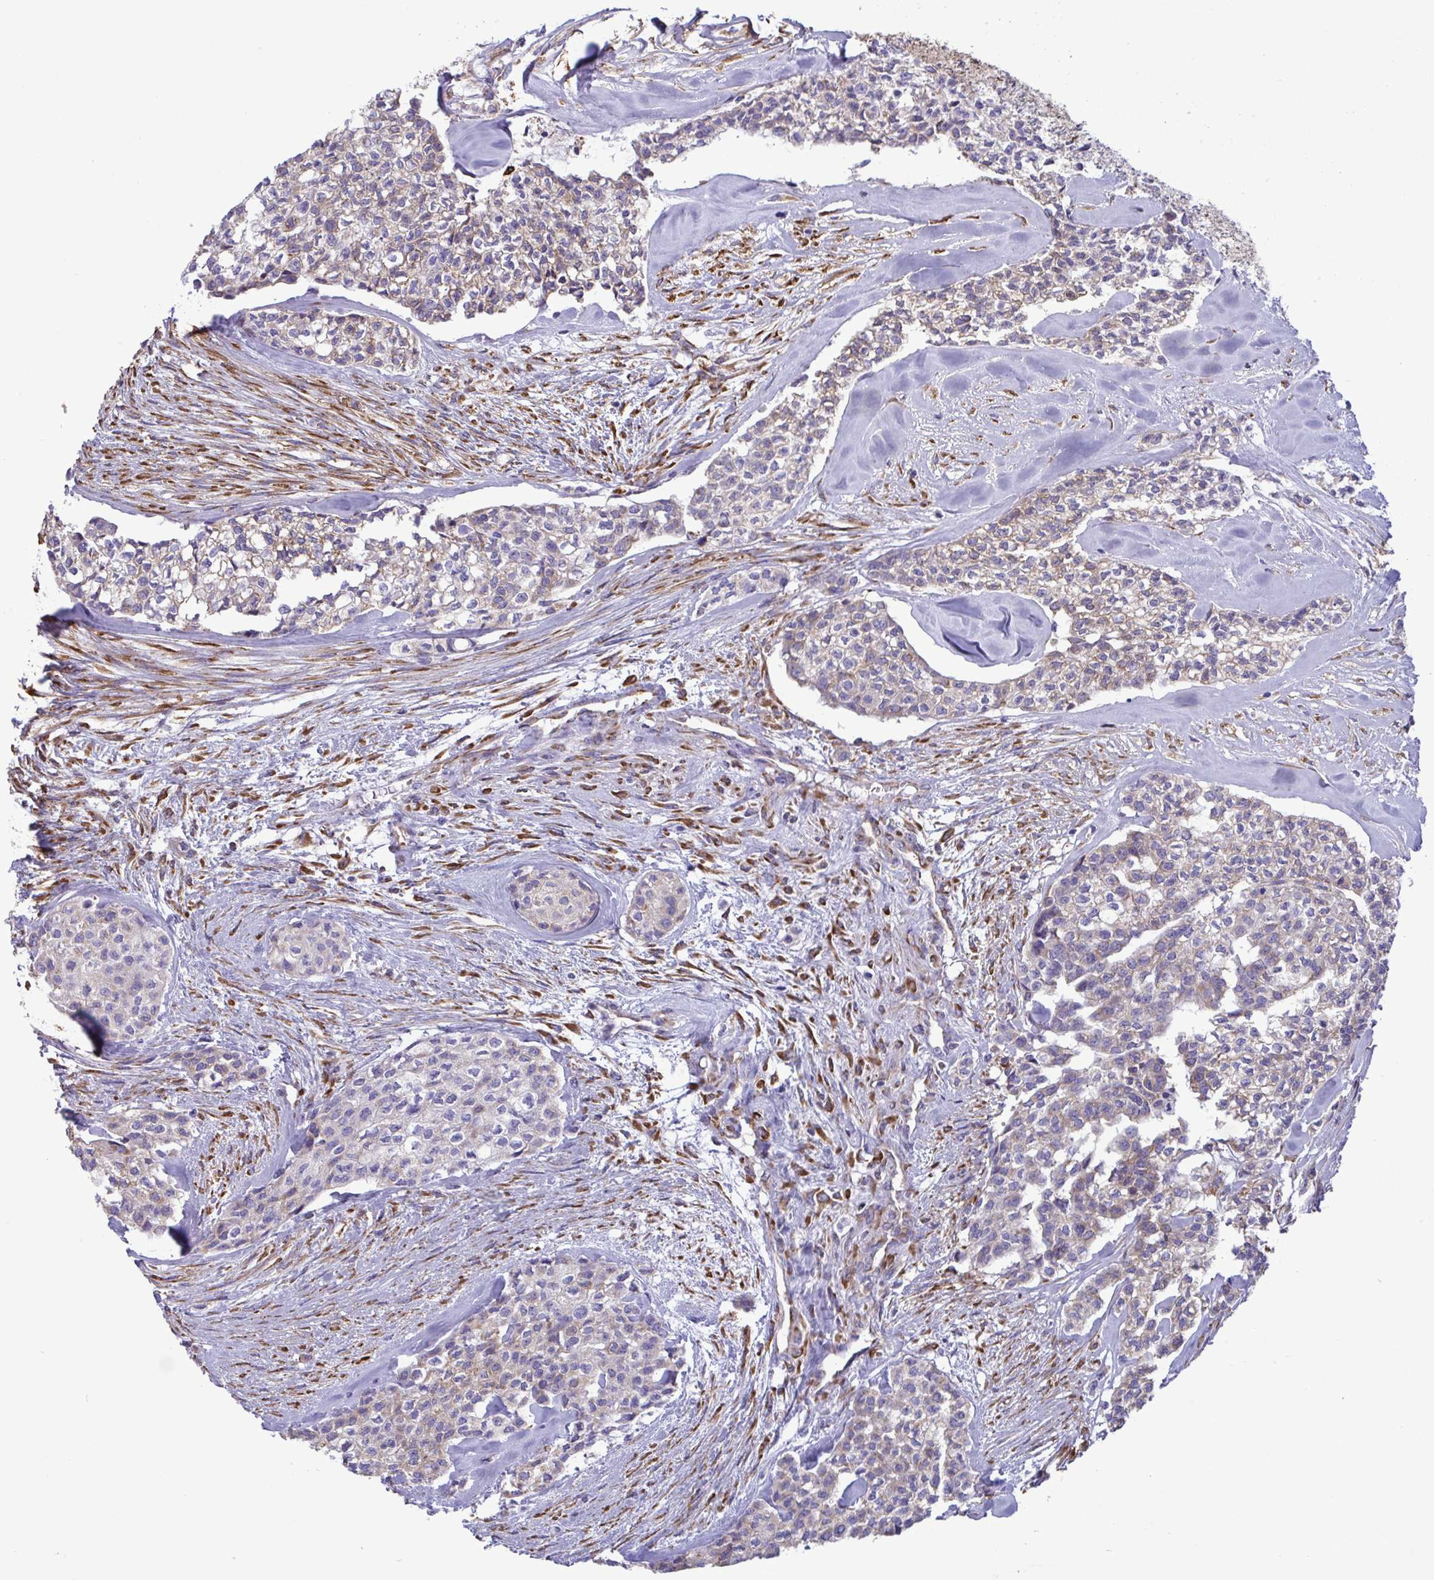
{"staining": {"intensity": "weak", "quantity": ">75%", "location": "cytoplasmic/membranous"}, "tissue": "head and neck cancer", "cell_type": "Tumor cells", "image_type": "cancer", "snomed": [{"axis": "morphology", "description": "Adenocarcinoma, NOS"}, {"axis": "topography", "description": "Head-Neck"}], "caption": "This is an image of IHC staining of head and neck cancer (adenocarcinoma), which shows weak staining in the cytoplasmic/membranous of tumor cells.", "gene": "ASPH", "patient": {"sex": "male", "age": 81}}